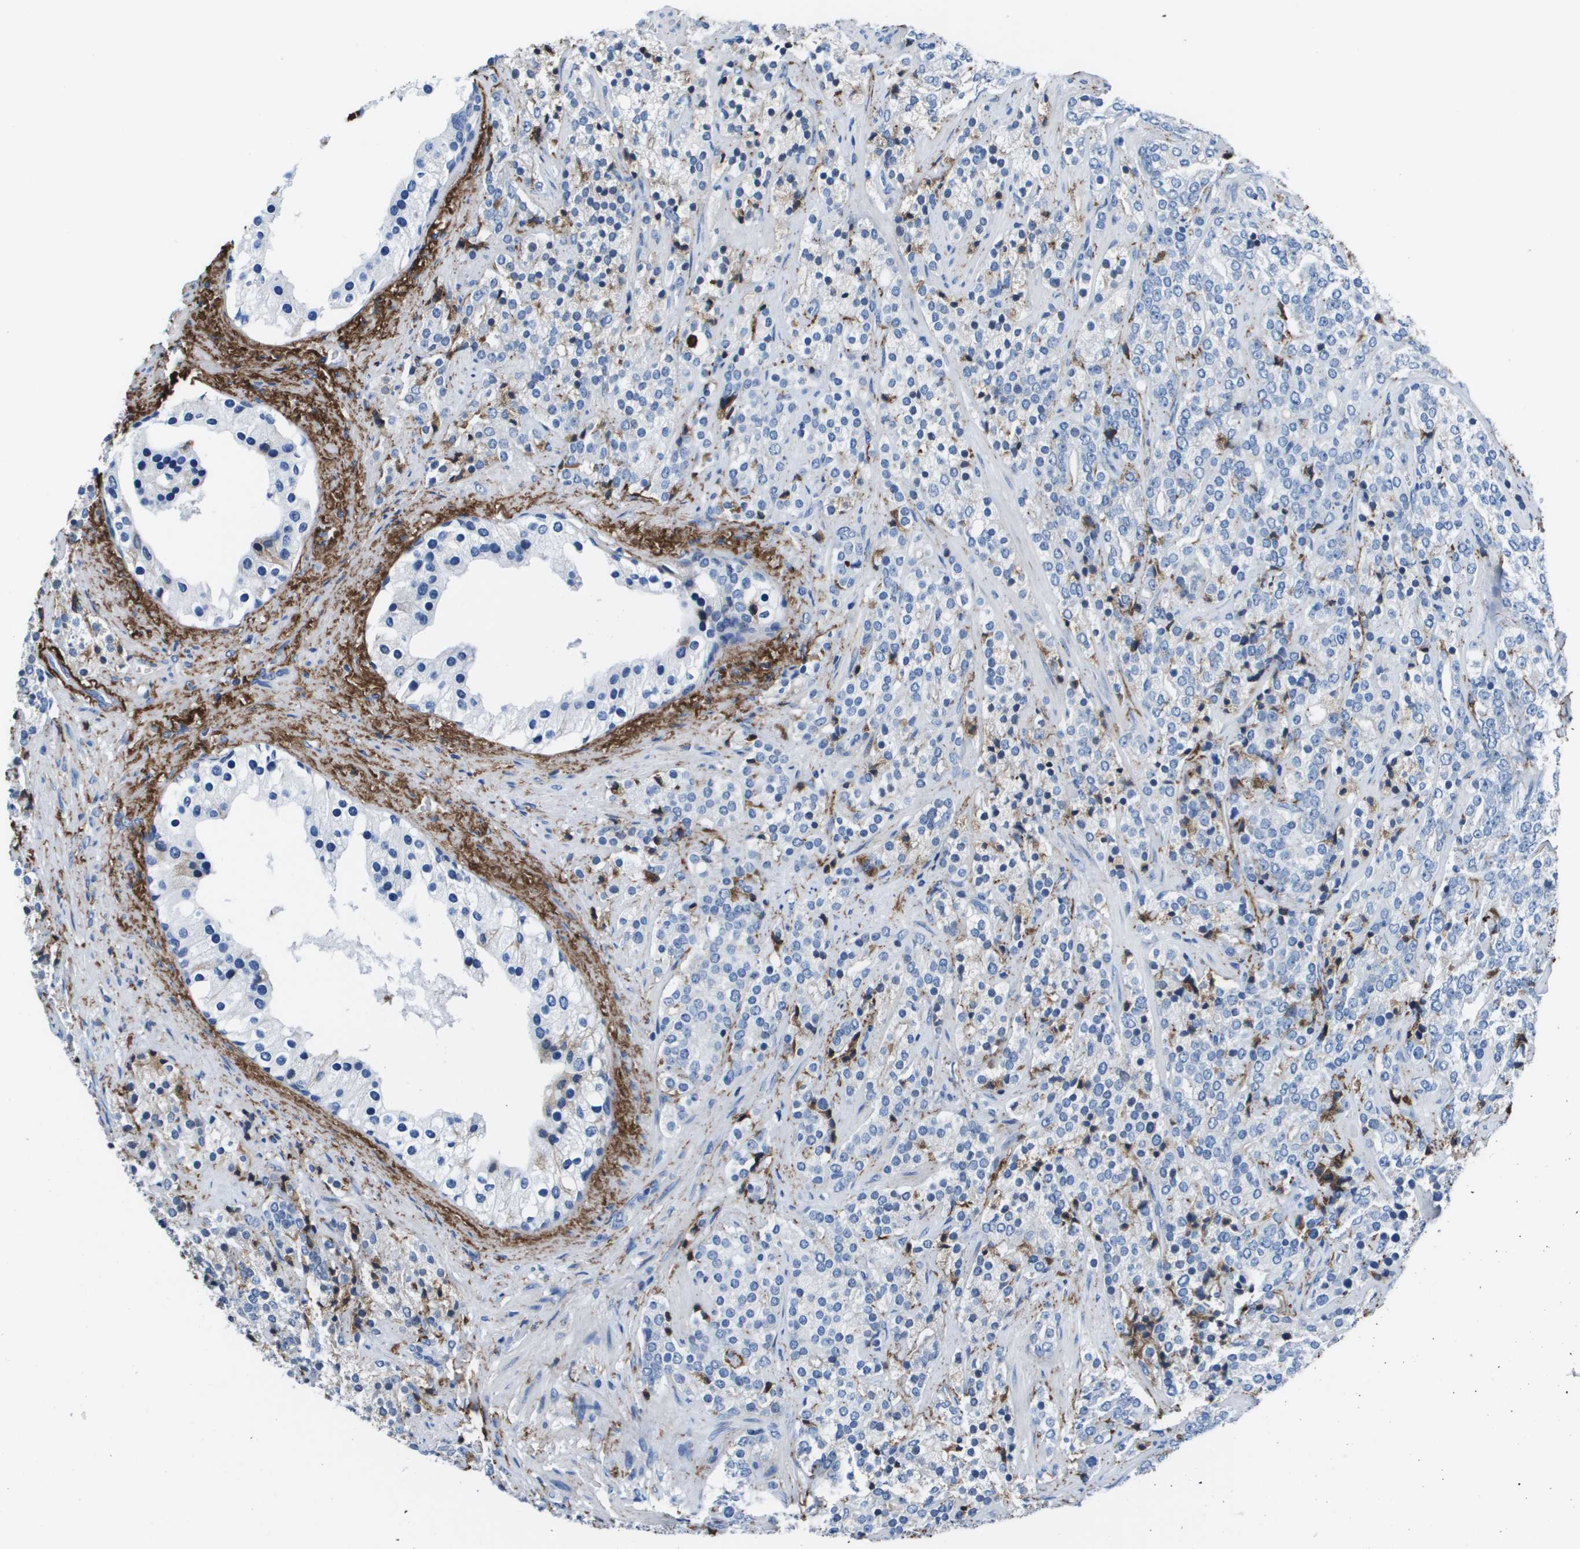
{"staining": {"intensity": "negative", "quantity": "none", "location": "none"}, "tissue": "prostate cancer", "cell_type": "Tumor cells", "image_type": "cancer", "snomed": [{"axis": "morphology", "description": "Adenocarcinoma, High grade"}, {"axis": "topography", "description": "Prostate"}], "caption": "This is an immunohistochemistry (IHC) photomicrograph of prostate cancer. There is no positivity in tumor cells.", "gene": "VTN", "patient": {"sex": "male", "age": 71}}